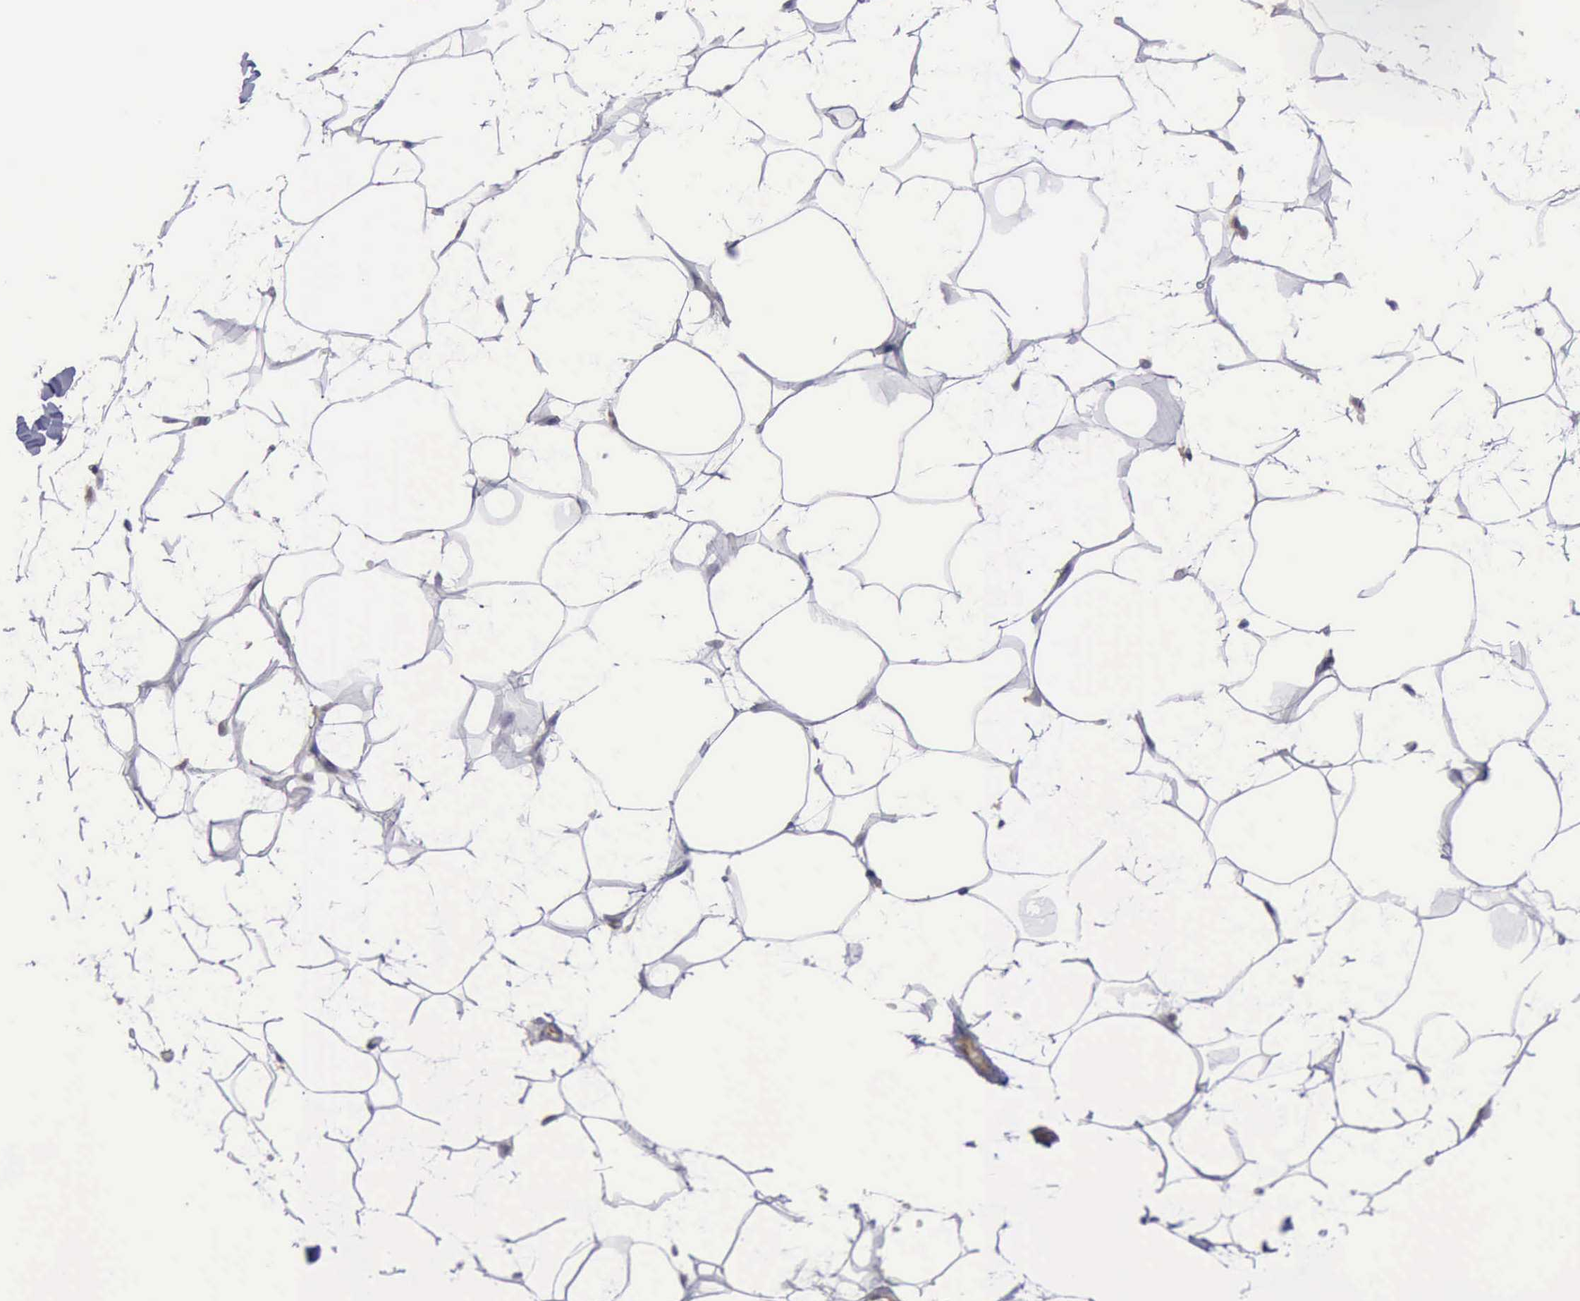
{"staining": {"intensity": "weak", "quantity": "<25%", "location": "cytoplasmic/membranous"}, "tissue": "adipose tissue", "cell_type": "Adipocytes", "image_type": "normal", "snomed": [{"axis": "morphology", "description": "Normal tissue, NOS"}, {"axis": "topography", "description": "Peripheral nerve tissue"}], "caption": "IHC image of unremarkable adipose tissue stained for a protein (brown), which reveals no expression in adipocytes.", "gene": "PDCD4", "patient": {"sex": "male", "age": 77}}